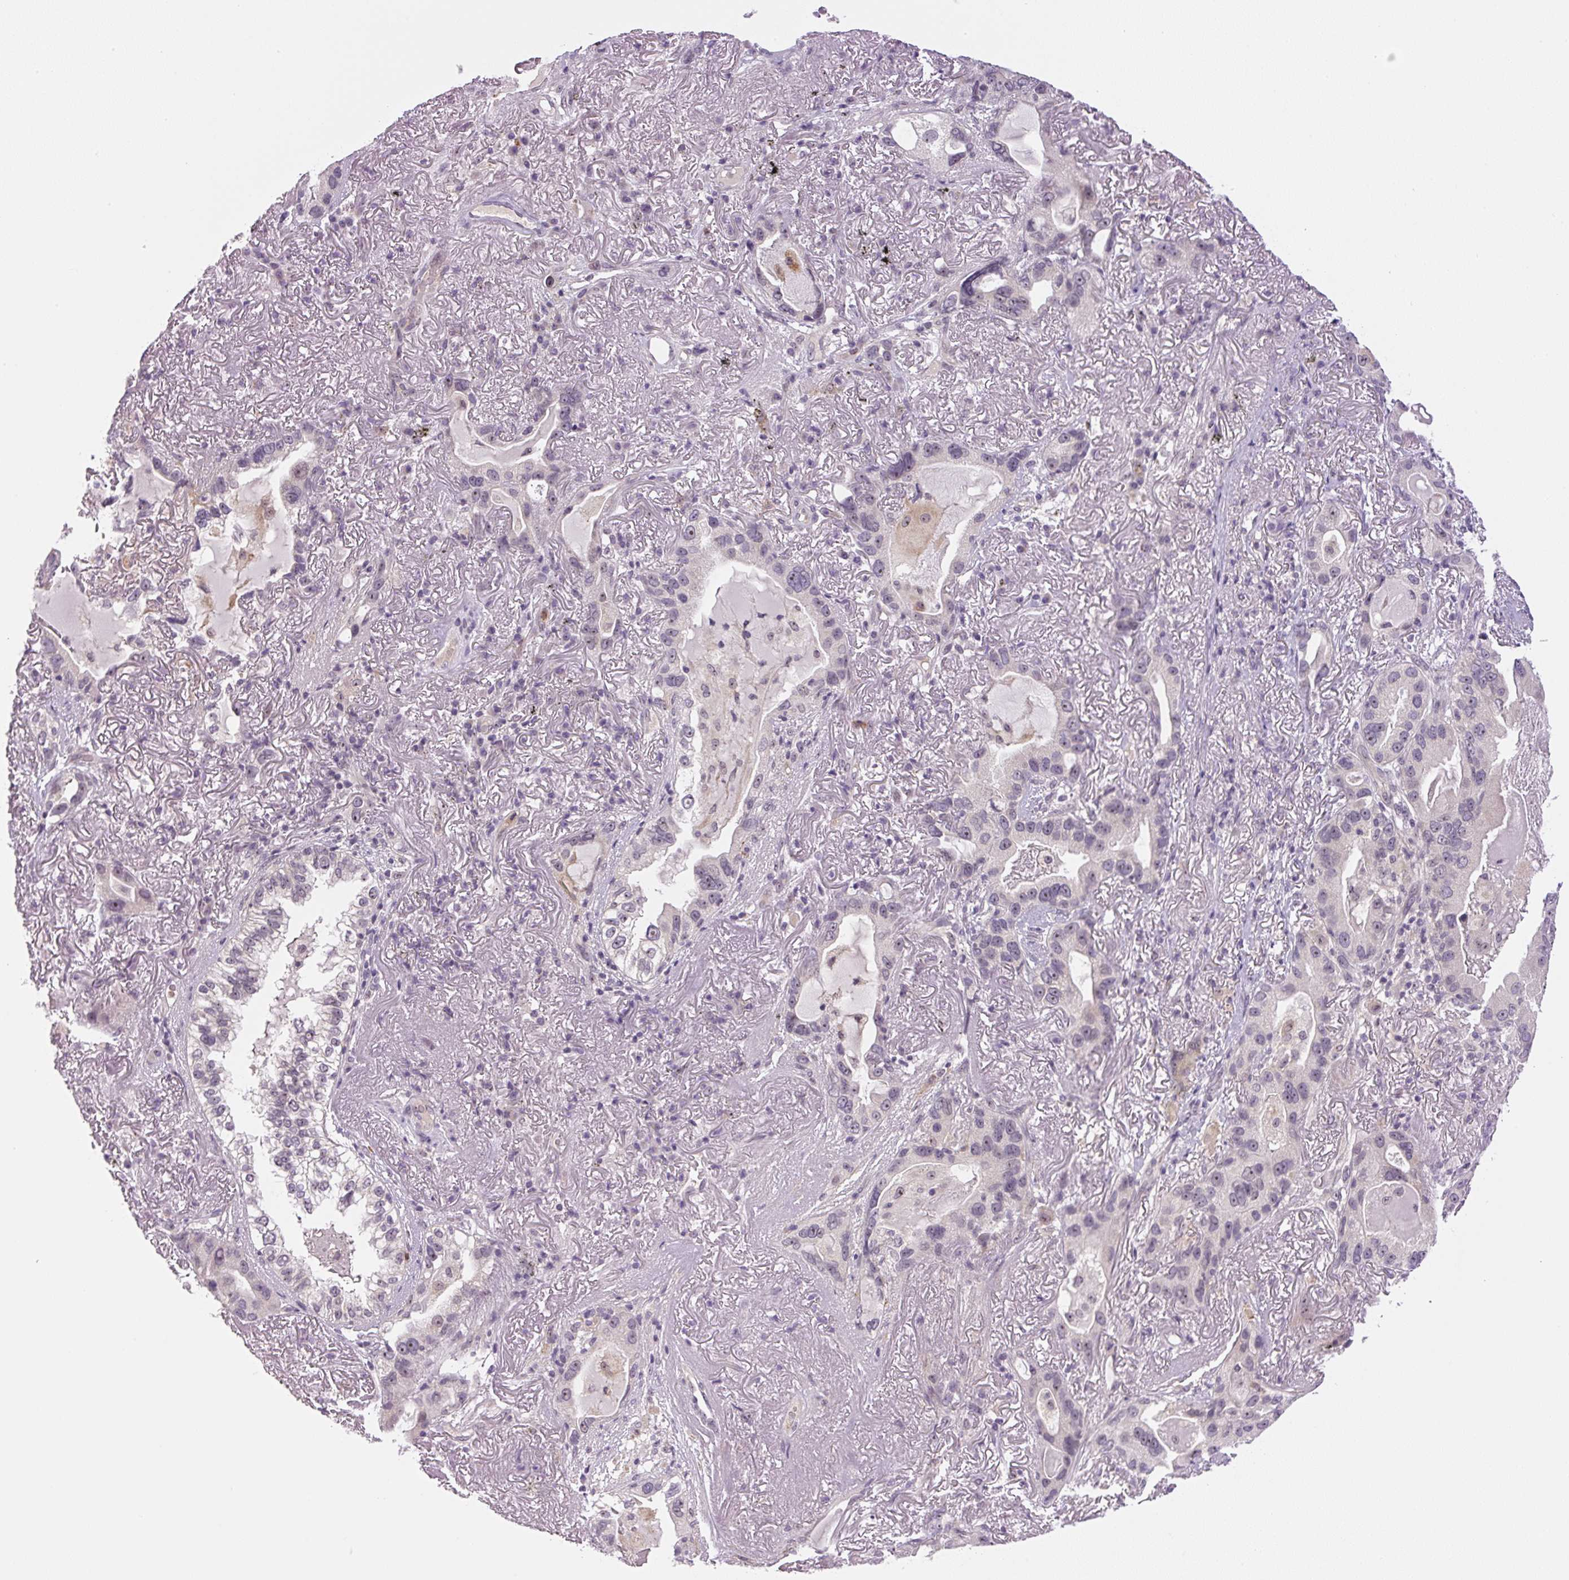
{"staining": {"intensity": "weak", "quantity": "<25%", "location": "nuclear"}, "tissue": "lung cancer", "cell_type": "Tumor cells", "image_type": "cancer", "snomed": [{"axis": "morphology", "description": "Adenocarcinoma, NOS"}, {"axis": "topography", "description": "Lung"}], "caption": "An immunohistochemistry photomicrograph of lung adenocarcinoma is shown. There is no staining in tumor cells of lung adenocarcinoma.", "gene": "SGF29", "patient": {"sex": "female", "age": 69}}